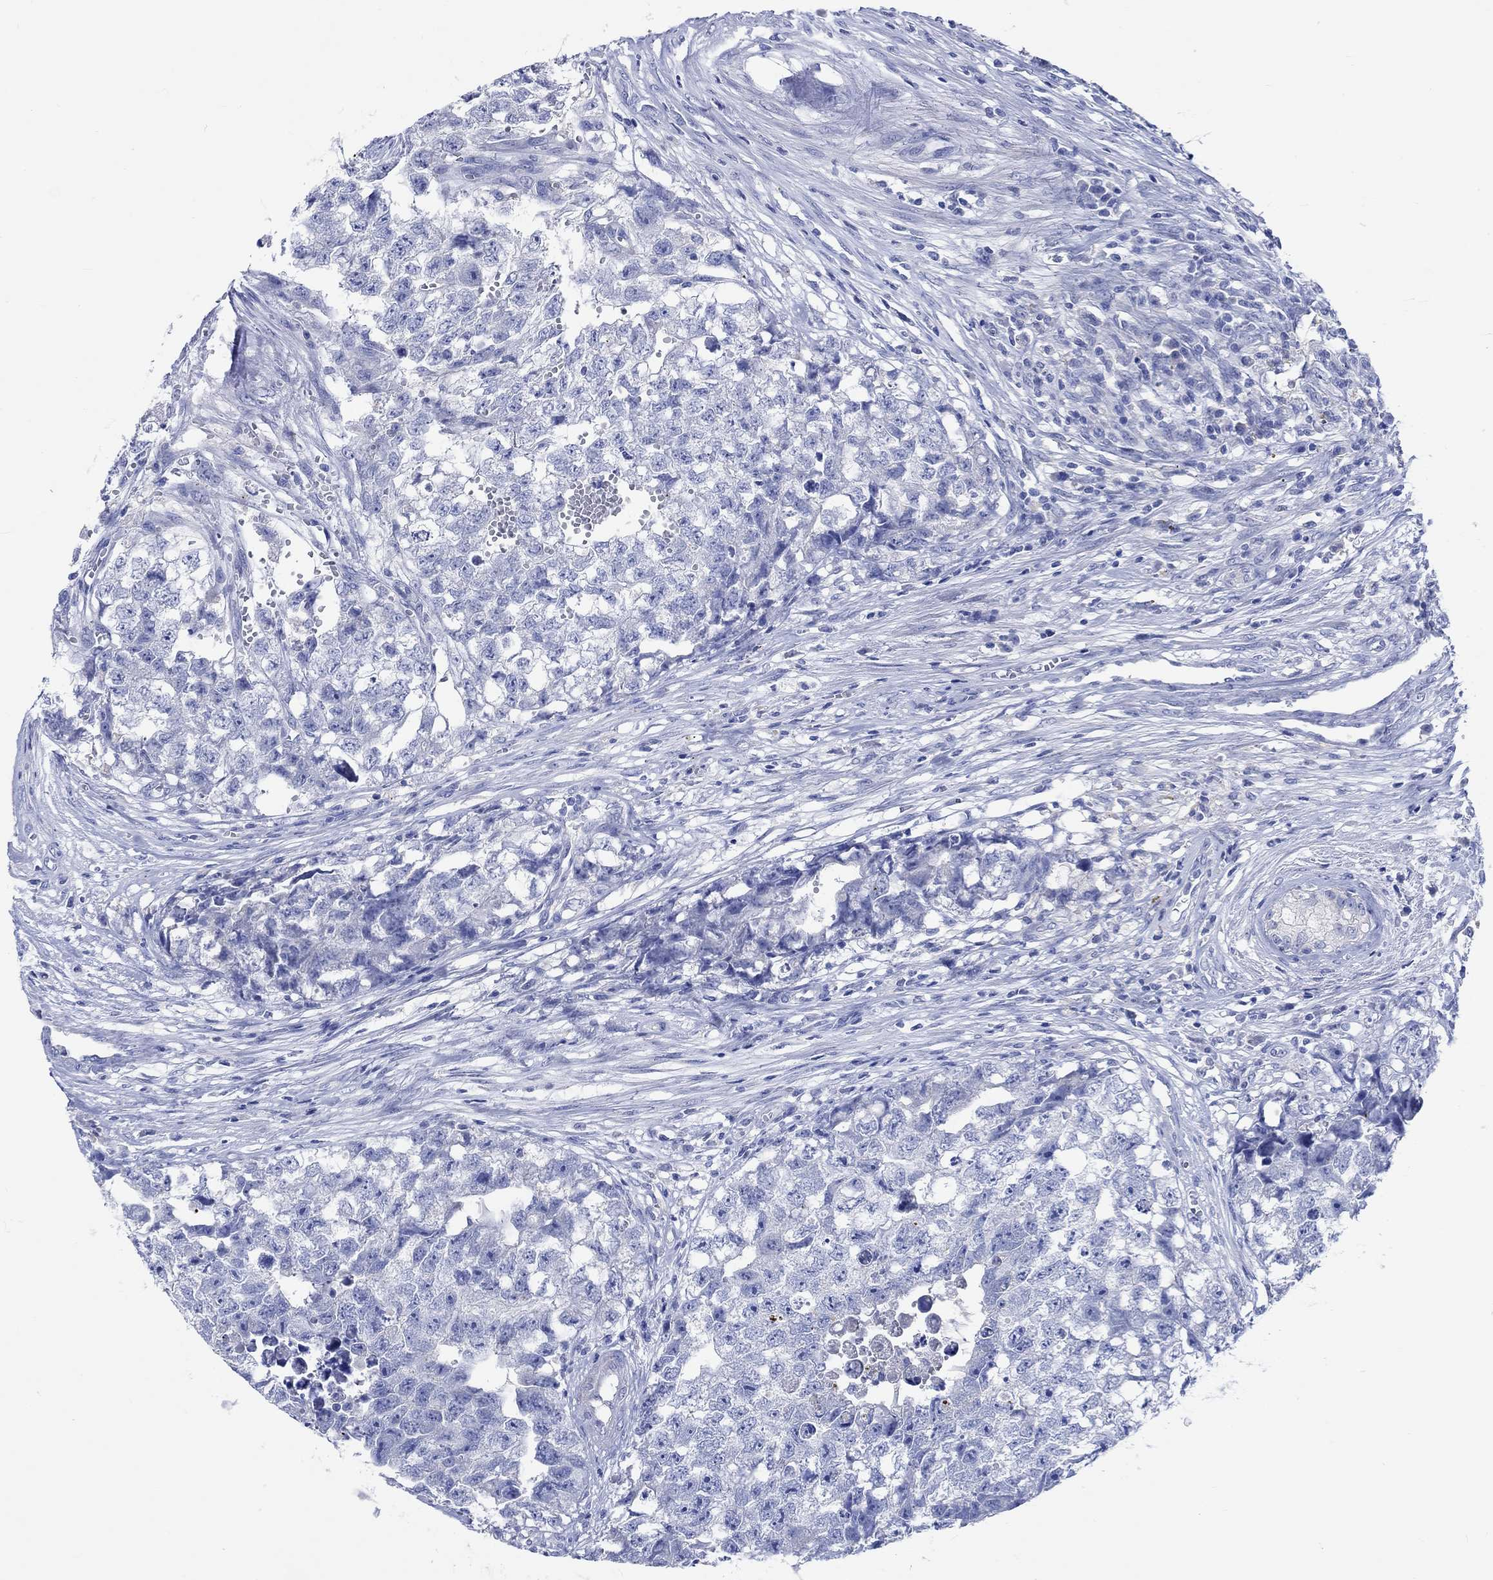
{"staining": {"intensity": "negative", "quantity": "none", "location": "none"}, "tissue": "testis cancer", "cell_type": "Tumor cells", "image_type": "cancer", "snomed": [{"axis": "morphology", "description": "Seminoma, NOS"}, {"axis": "morphology", "description": "Carcinoma, Embryonal, NOS"}, {"axis": "topography", "description": "Testis"}], "caption": "Photomicrograph shows no significant protein staining in tumor cells of seminoma (testis).", "gene": "SHISA4", "patient": {"sex": "male", "age": 22}}